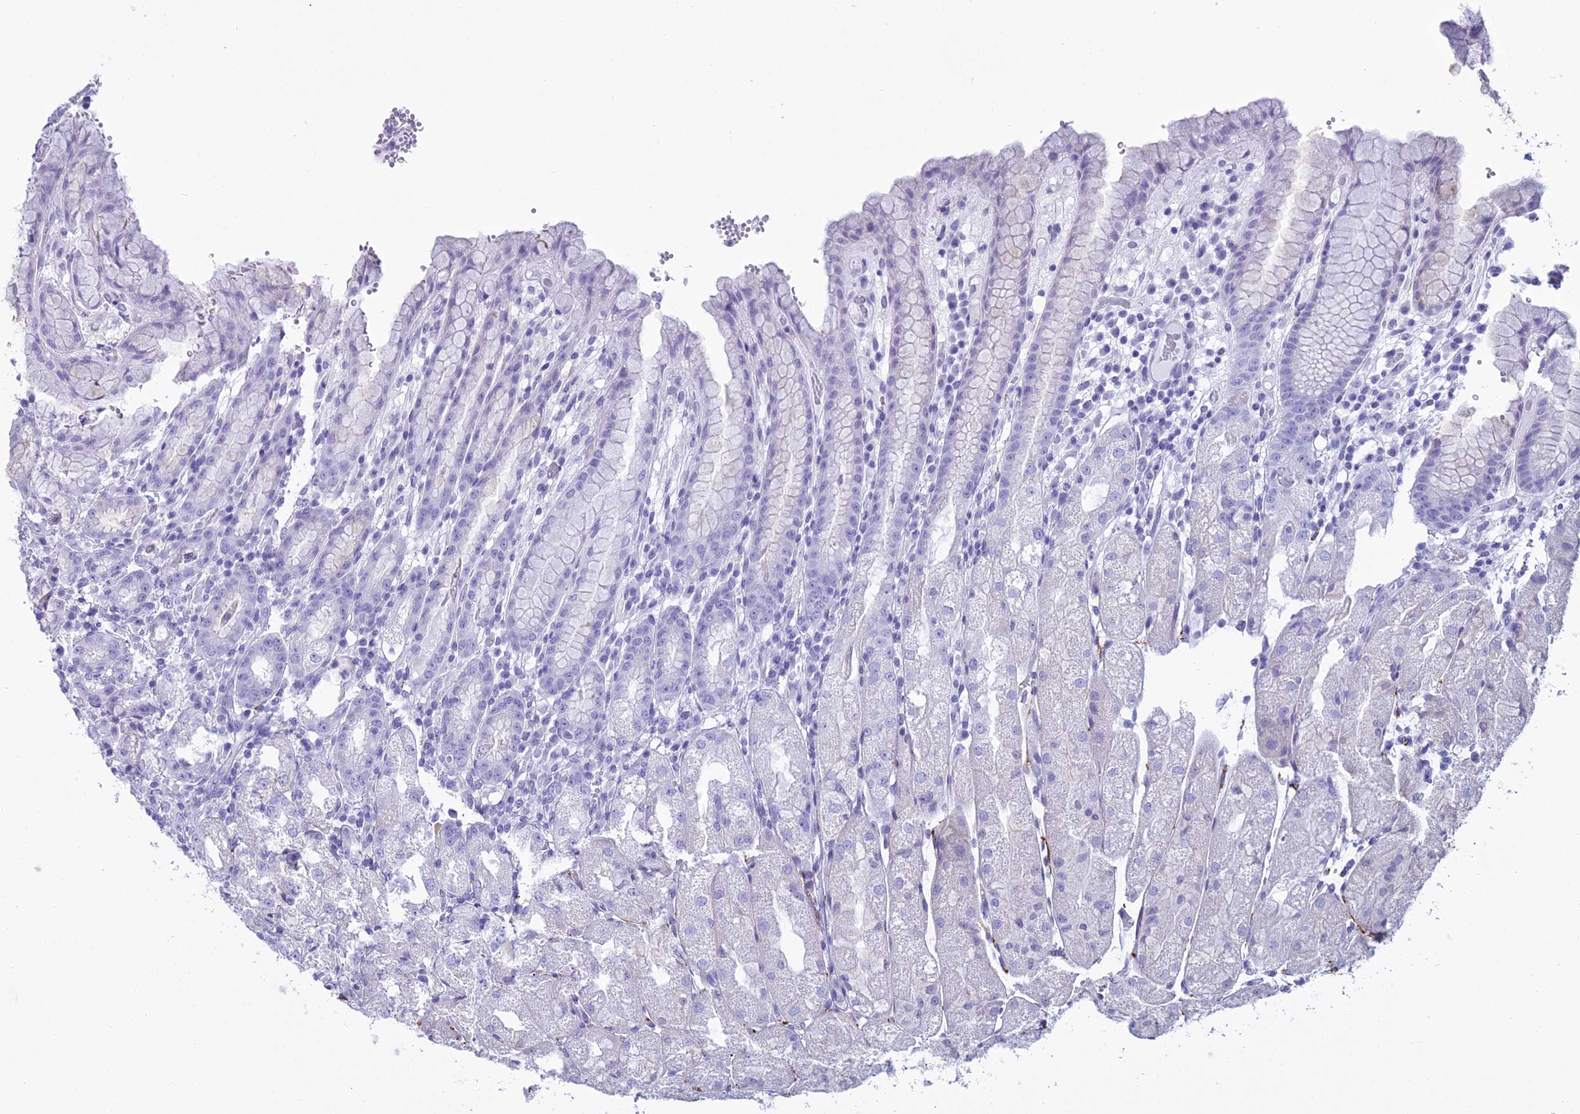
{"staining": {"intensity": "negative", "quantity": "none", "location": "none"}, "tissue": "stomach", "cell_type": "Glandular cells", "image_type": "normal", "snomed": [{"axis": "morphology", "description": "Normal tissue, NOS"}, {"axis": "topography", "description": "Stomach, upper"}], "caption": "Histopathology image shows no protein expression in glandular cells of unremarkable stomach. The staining was performed using DAB (3,3'-diaminobenzidine) to visualize the protein expression in brown, while the nuclei were stained in blue with hematoxylin (Magnification: 20x).", "gene": "MAP6", "patient": {"sex": "male", "age": 52}}